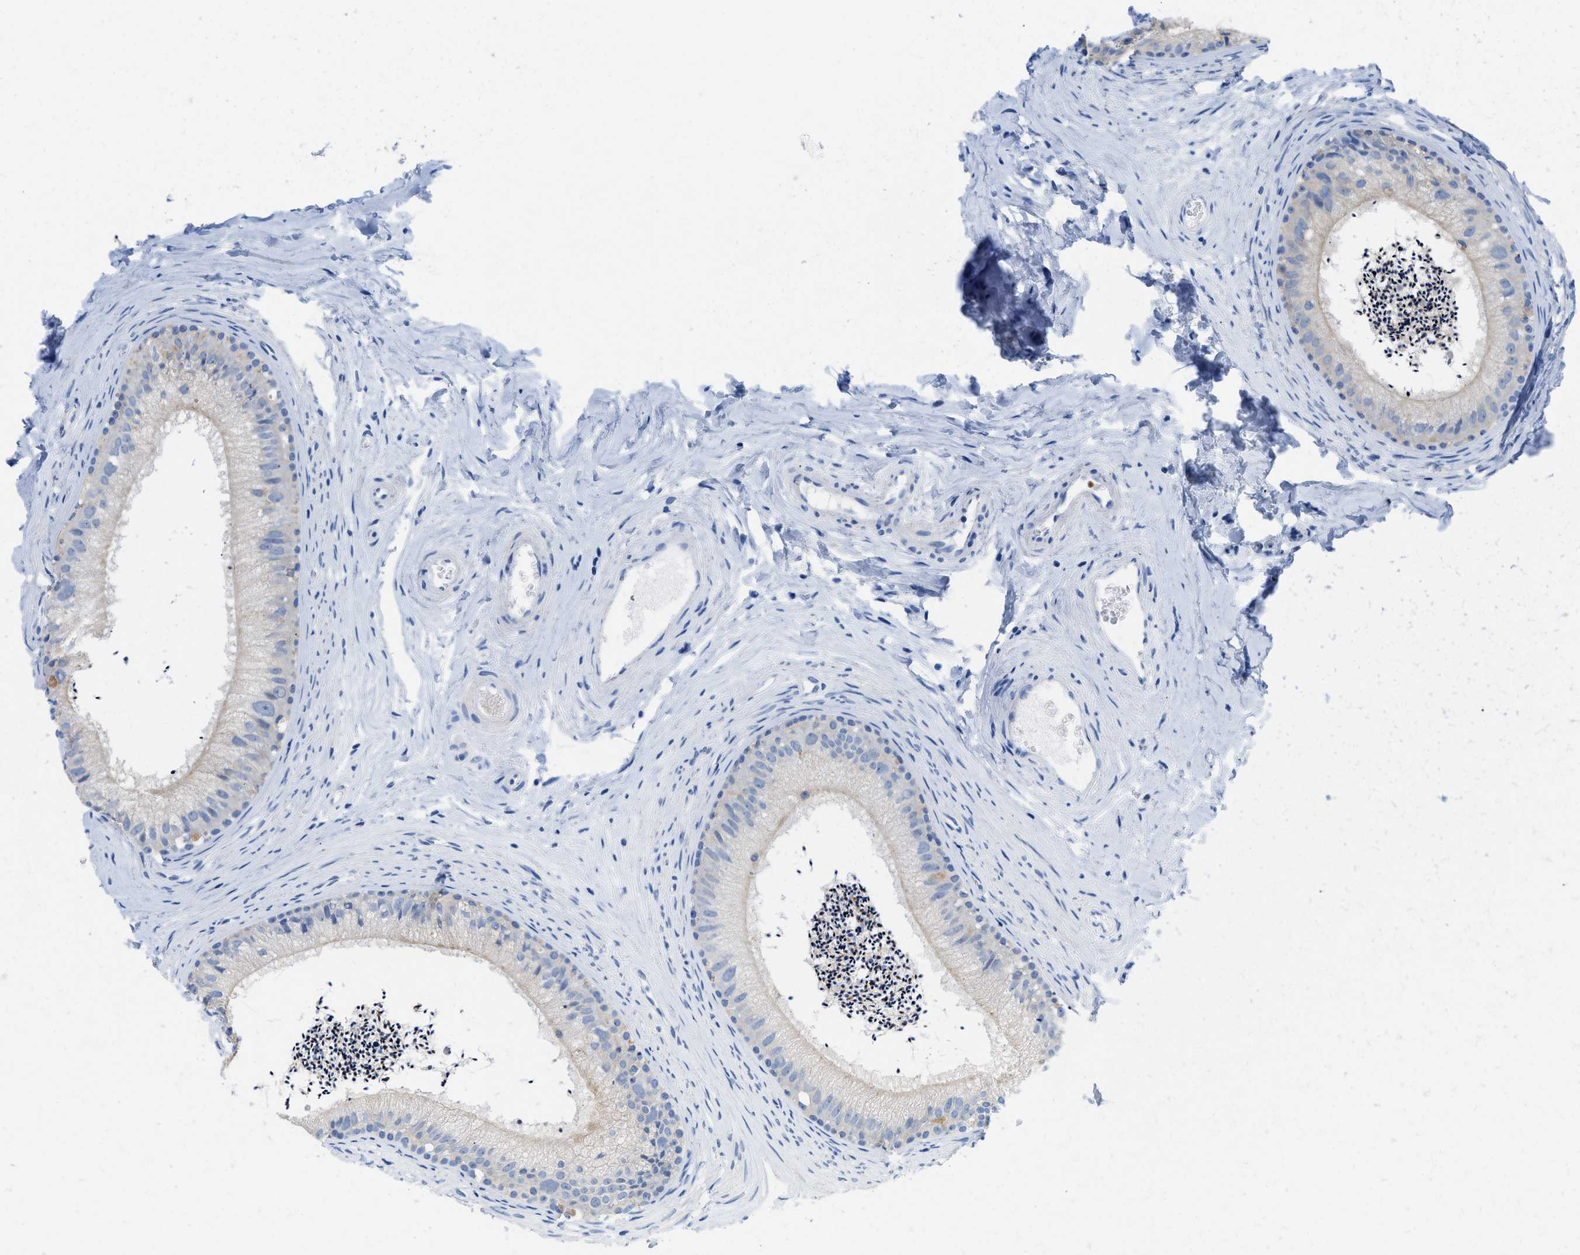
{"staining": {"intensity": "weak", "quantity": "<25%", "location": "cytoplasmic/membranous"}, "tissue": "epididymis", "cell_type": "Glandular cells", "image_type": "normal", "snomed": [{"axis": "morphology", "description": "Normal tissue, NOS"}, {"axis": "topography", "description": "Epididymis"}], "caption": "A high-resolution image shows IHC staining of benign epididymis, which exhibits no significant expression in glandular cells. Nuclei are stained in blue.", "gene": "BPGM", "patient": {"sex": "male", "age": 56}}